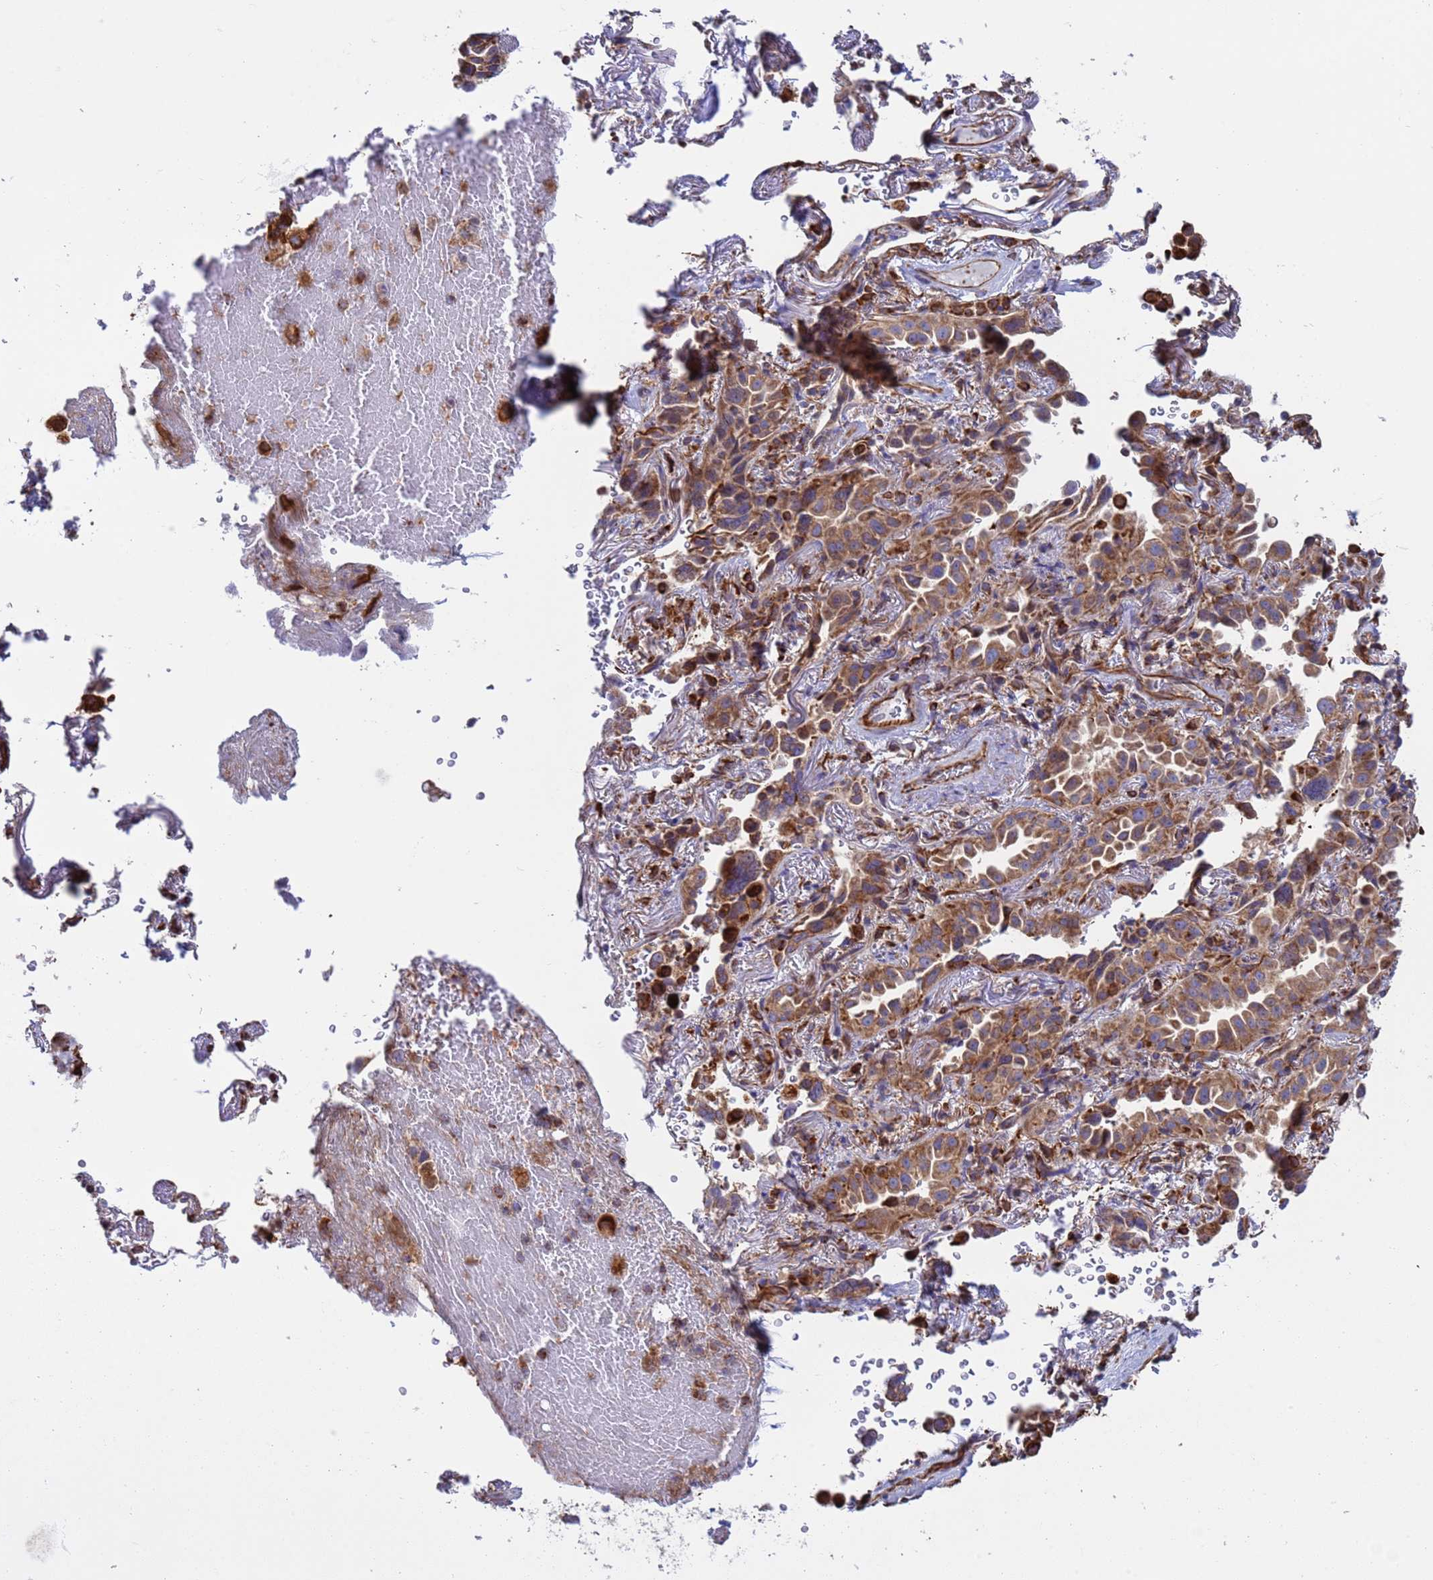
{"staining": {"intensity": "moderate", "quantity": ">75%", "location": "cytoplasmic/membranous"}, "tissue": "lung cancer", "cell_type": "Tumor cells", "image_type": "cancer", "snomed": [{"axis": "morphology", "description": "Adenocarcinoma, NOS"}, {"axis": "topography", "description": "Lung"}], "caption": "The image exhibits staining of lung cancer (adenocarcinoma), revealing moderate cytoplasmic/membranous protein staining (brown color) within tumor cells. (DAB IHC, brown staining for protein, blue staining for nuclei).", "gene": "NUDT12", "patient": {"sex": "female", "age": 69}}